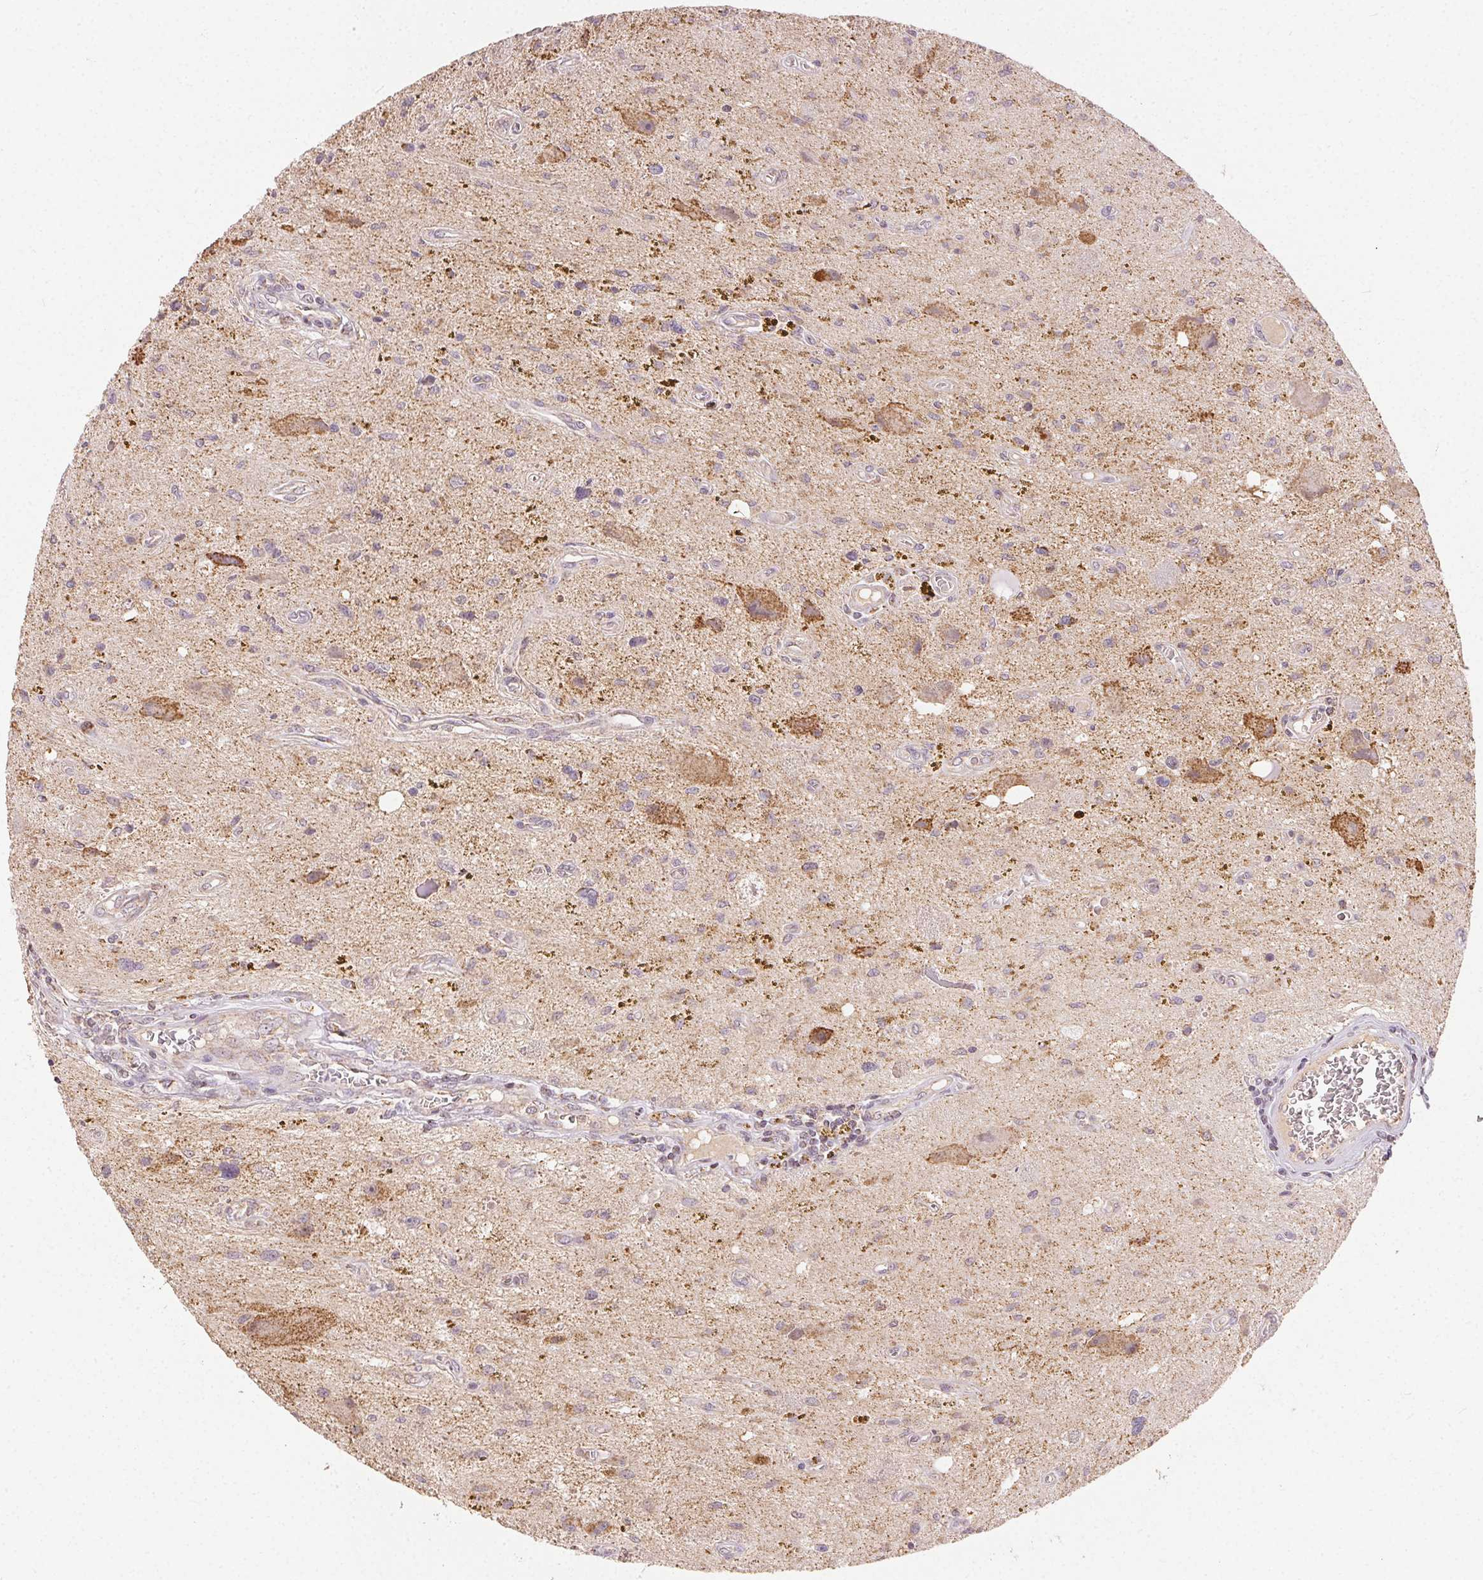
{"staining": {"intensity": "negative", "quantity": "none", "location": "none"}, "tissue": "glioma", "cell_type": "Tumor cells", "image_type": "cancer", "snomed": [{"axis": "morphology", "description": "Glioma, malignant, Low grade"}, {"axis": "topography", "description": "Cerebellum"}], "caption": "A micrograph of malignant glioma (low-grade) stained for a protein exhibits no brown staining in tumor cells. (Stains: DAB (3,3'-diaminobenzidine) immunohistochemistry with hematoxylin counter stain, Microscopy: brightfield microscopy at high magnification).", "gene": "CLASP1", "patient": {"sex": "female", "age": 14}}